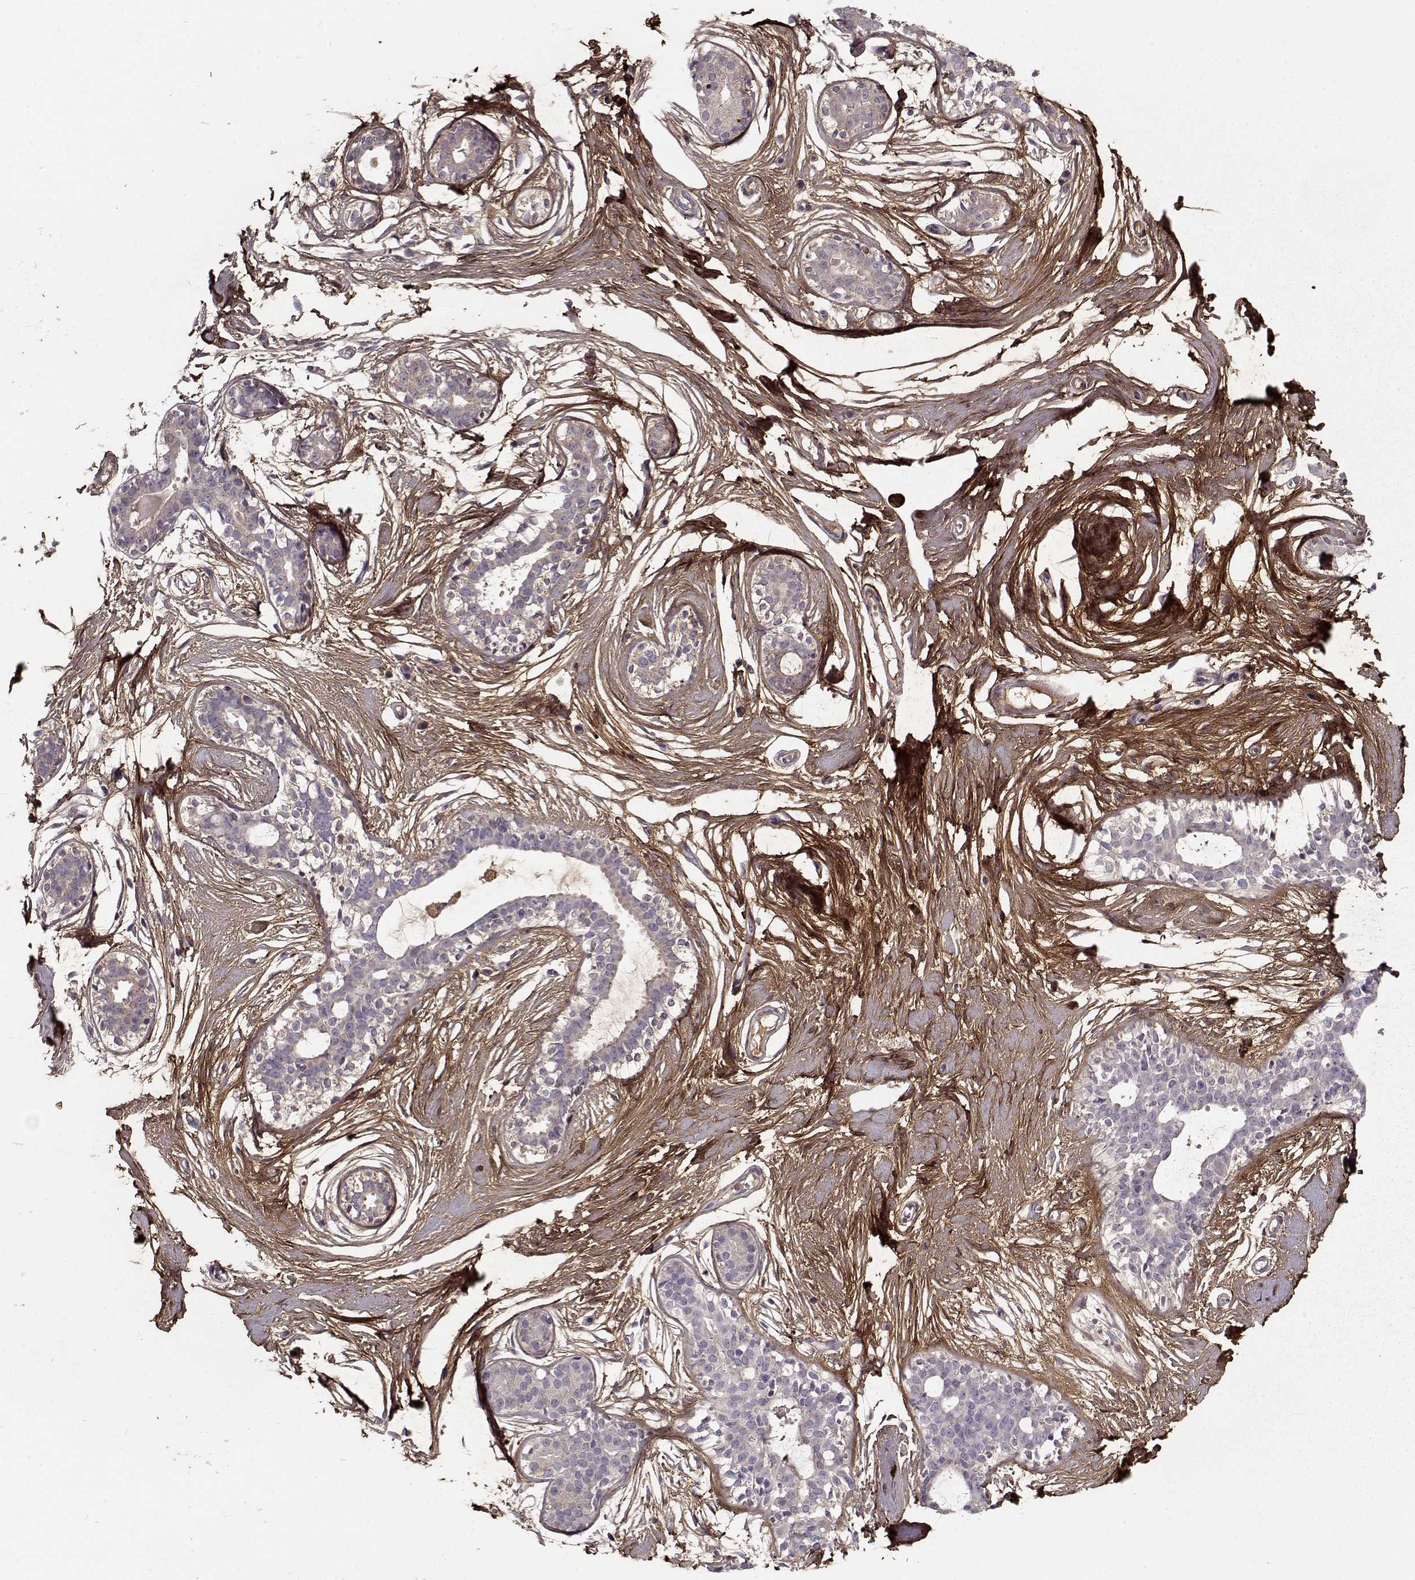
{"staining": {"intensity": "strong", "quantity": ">75%", "location": "cytoplasmic/membranous"}, "tissue": "breast", "cell_type": "Adipocytes", "image_type": "normal", "snomed": [{"axis": "morphology", "description": "Normal tissue, NOS"}, {"axis": "topography", "description": "Breast"}], "caption": "The photomicrograph reveals a brown stain indicating the presence of a protein in the cytoplasmic/membranous of adipocytes in breast.", "gene": "LUM", "patient": {"sex": "female", "age": 49}}